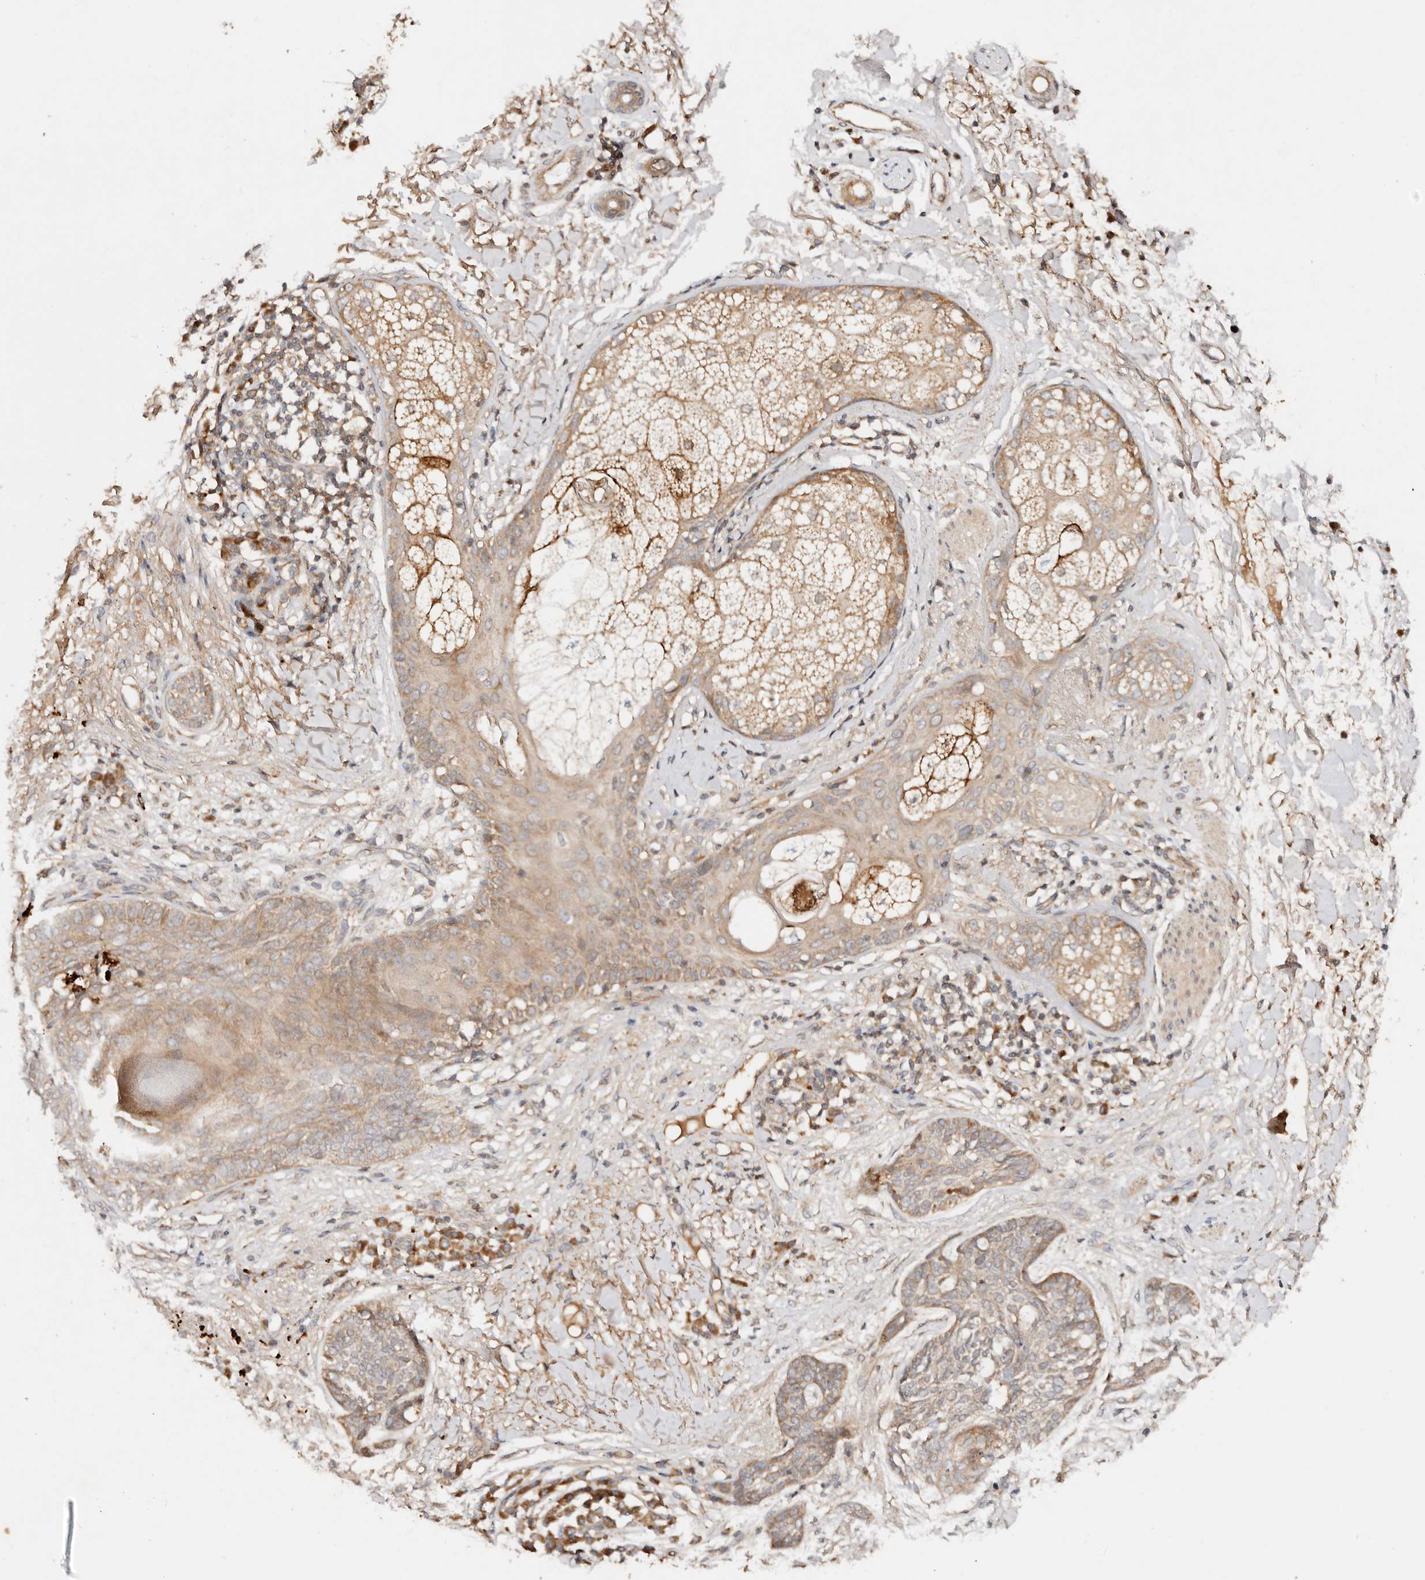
{"staining": {"intensity": "weak", "quantity": ">75%", "location": "cytoplasmic/membranous"}, "tissue": "skin cancer", "cell_type": "Tumor cells", "image_type": "cancer", "snomed": [{"axis": "morphology", "description": "Basal cell carcinoma"}, {"axis": "topography", "description": "Skin"}], "caption": "Weak cytoplasmic/membranous protein positivity is appreciated in approximately >75% of tumor cells in skin cancer (basal cell carcinoma).", "gene": "DENND11", "patient": {"sex": "male", "age": 85}}